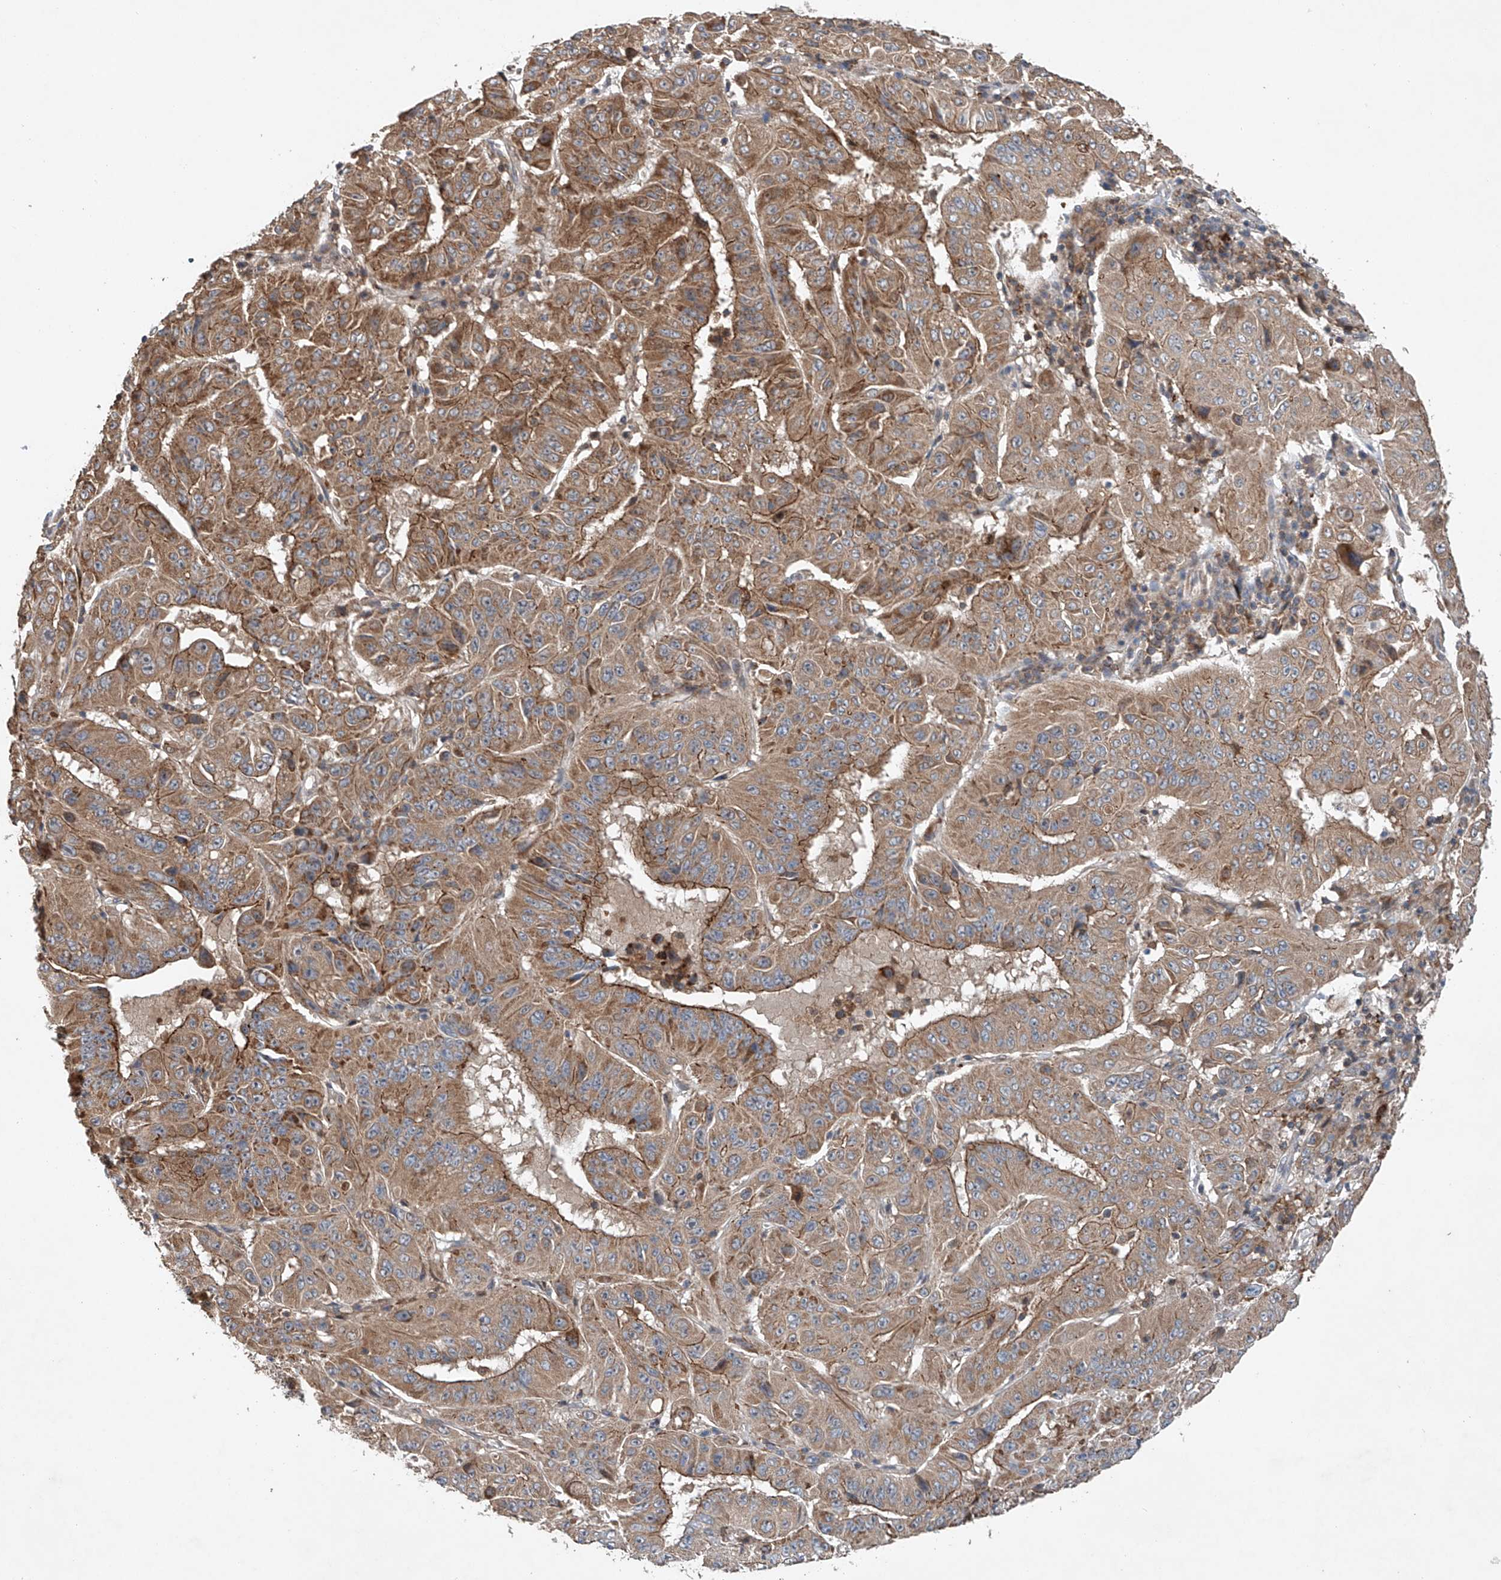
{"staining": {"intensity": "moderate", "quantity": ">75%", "location": "cytoplasmic/membranous"}, "tissue": "pancreatic cancer", "cell_type": "Tumor cells", "image_type": "cancer", "snomed": [{"axis": "morphology", "description": "Adenocarcinoma, NOS"}, {"axis": "topography", "description": "Pancreas"}], "caption": "Pancreatic cancer stained for a protein reveals moderate cytoplasmic/membranous positivity in tumor cells.", "gene": "CEP85L", "patient": {"sex": "male", "age": 63}}